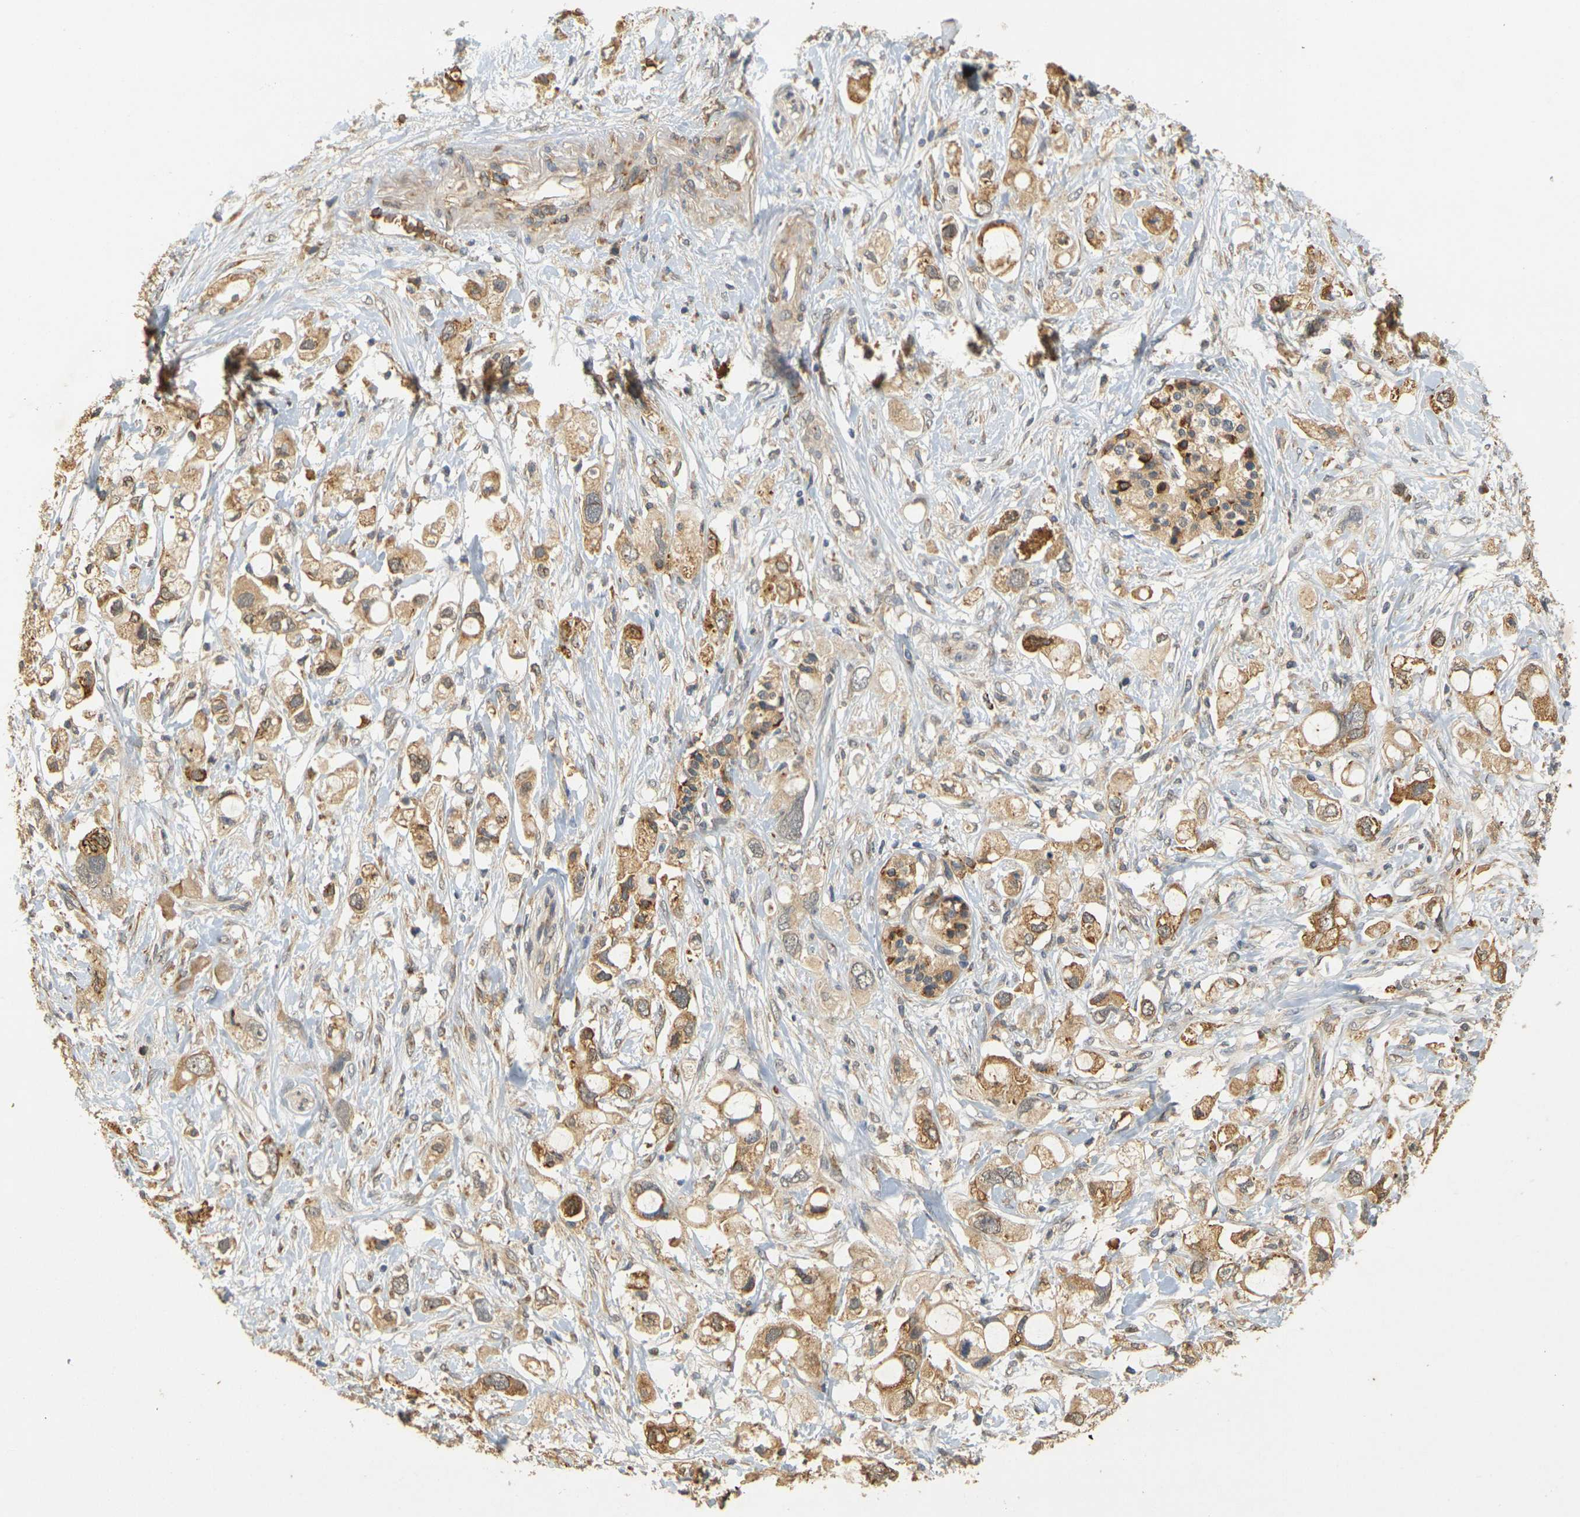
{"staining": {"intensity": "moderate", "quantity": ">75%", "location": "cytoplasmic/membranous"}, "tissue": "pancreatic cancer", "cell_type": "Tumor cells", "image_type": "cancer", "snomed": [{"axis": "morphology", "description": "Adenocarcinoma, NOS"}, {"axis": "topography", "description": "Pancreas"}], "caption": "The immunohistochemical stain highlights moderate cytoplasmic/membranous positivity in tumor cells of pancreatic adenocarcinoma tissue.", "gene": "MEGF9", "patient": {"sex": "female", "age": 56}}